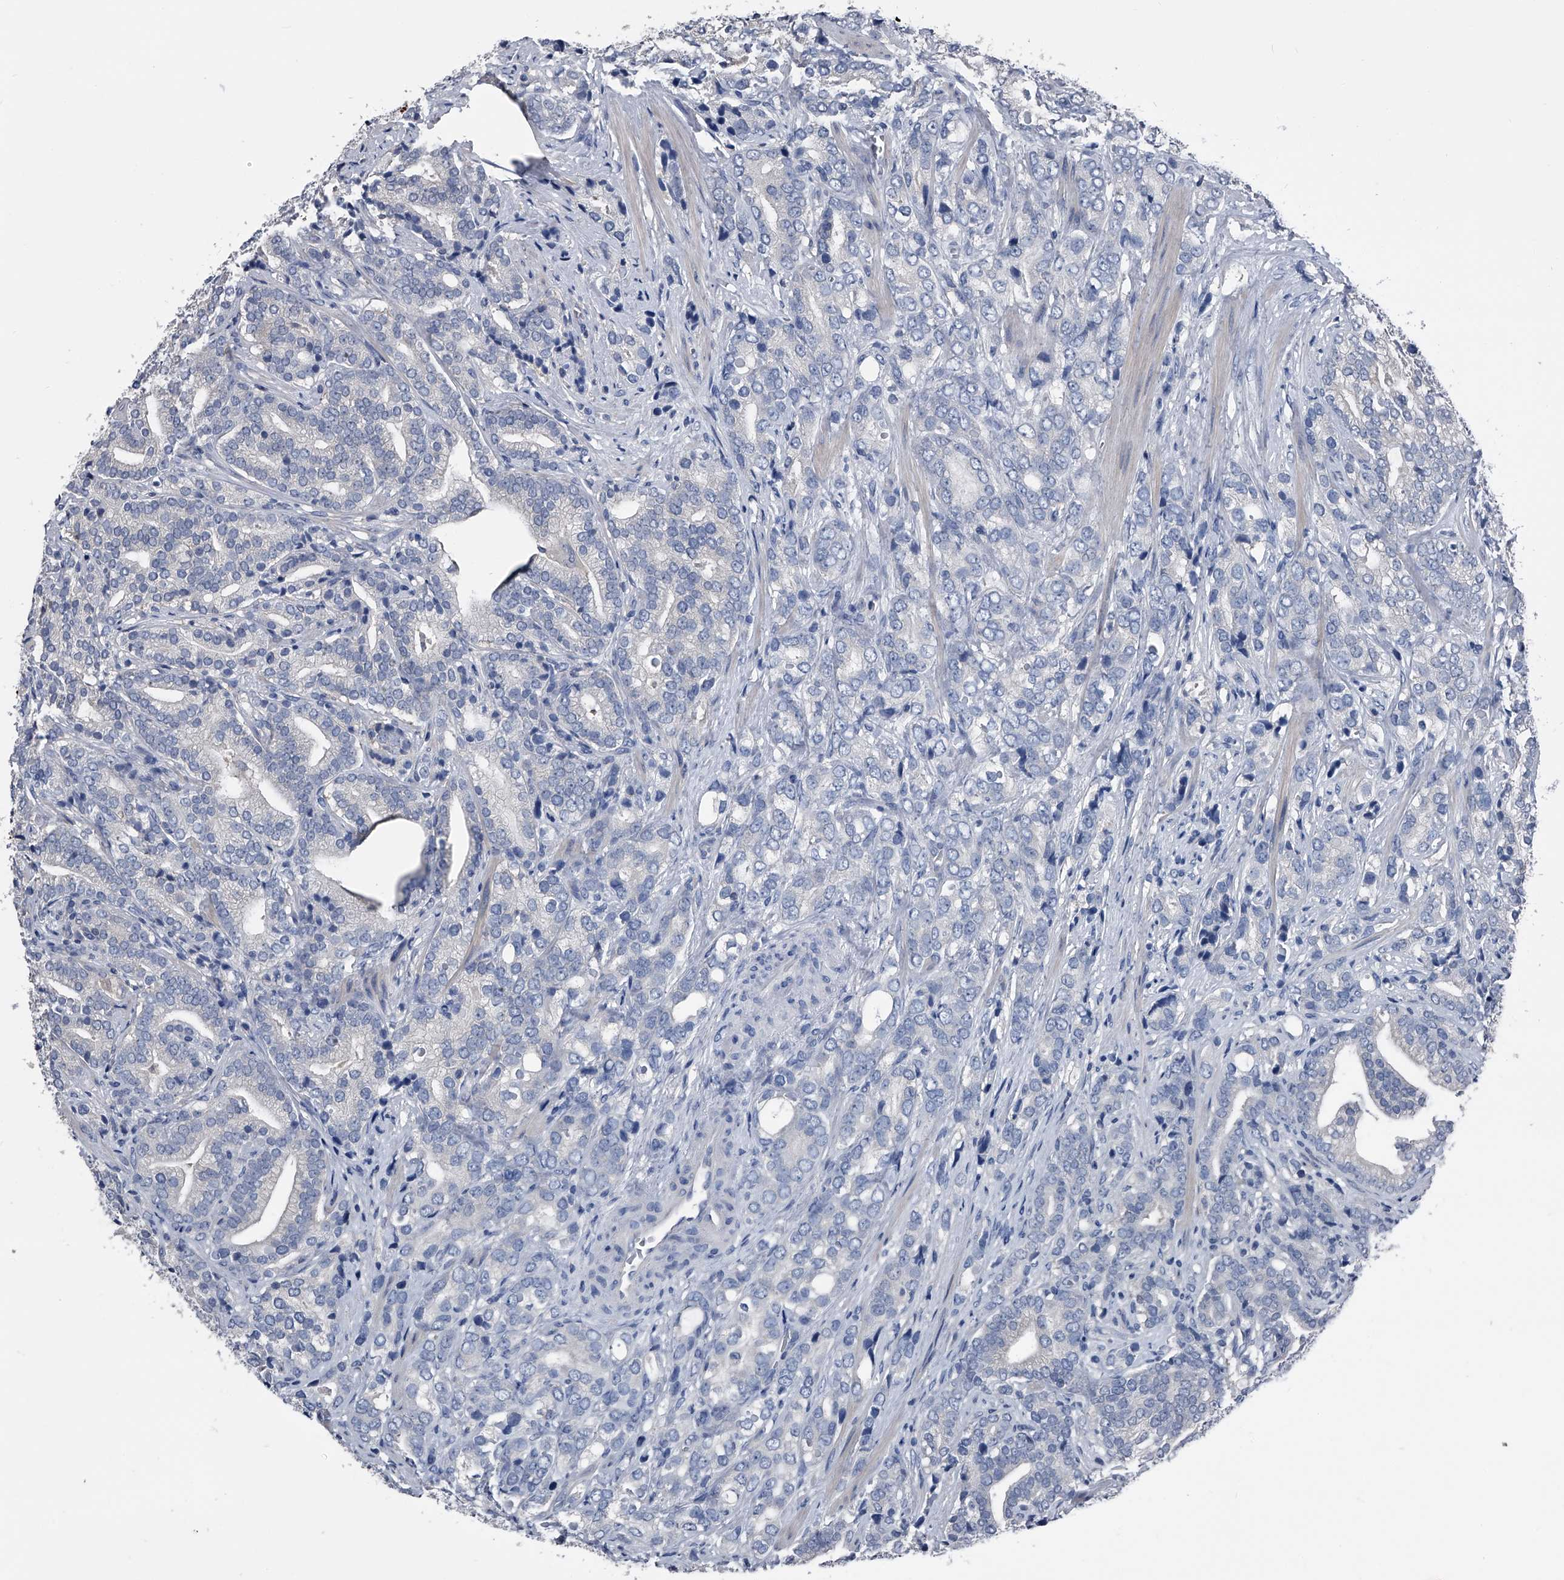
{"staining": {"intensity": "negative", "quantity": "none", "location": "none"}, "tissue": "prostate cancer", "cell_type": "Tumor cells", "image_type": "cancer", "snomed": [{"axis": "morphology", "description": "Adenocarcinoma, High grade"}, {"axis": "topography", "description": "Prostate"}], "caption": "Photomicrograph shows no significant protein staining in tumor cells of high-grade adenocarcinoma (prostate). (DAB (3,3'-diaminobenzidine) IHC, high magnification).", "gene": "KIF13A", "patient": {"sex": "male", "age": 57}}